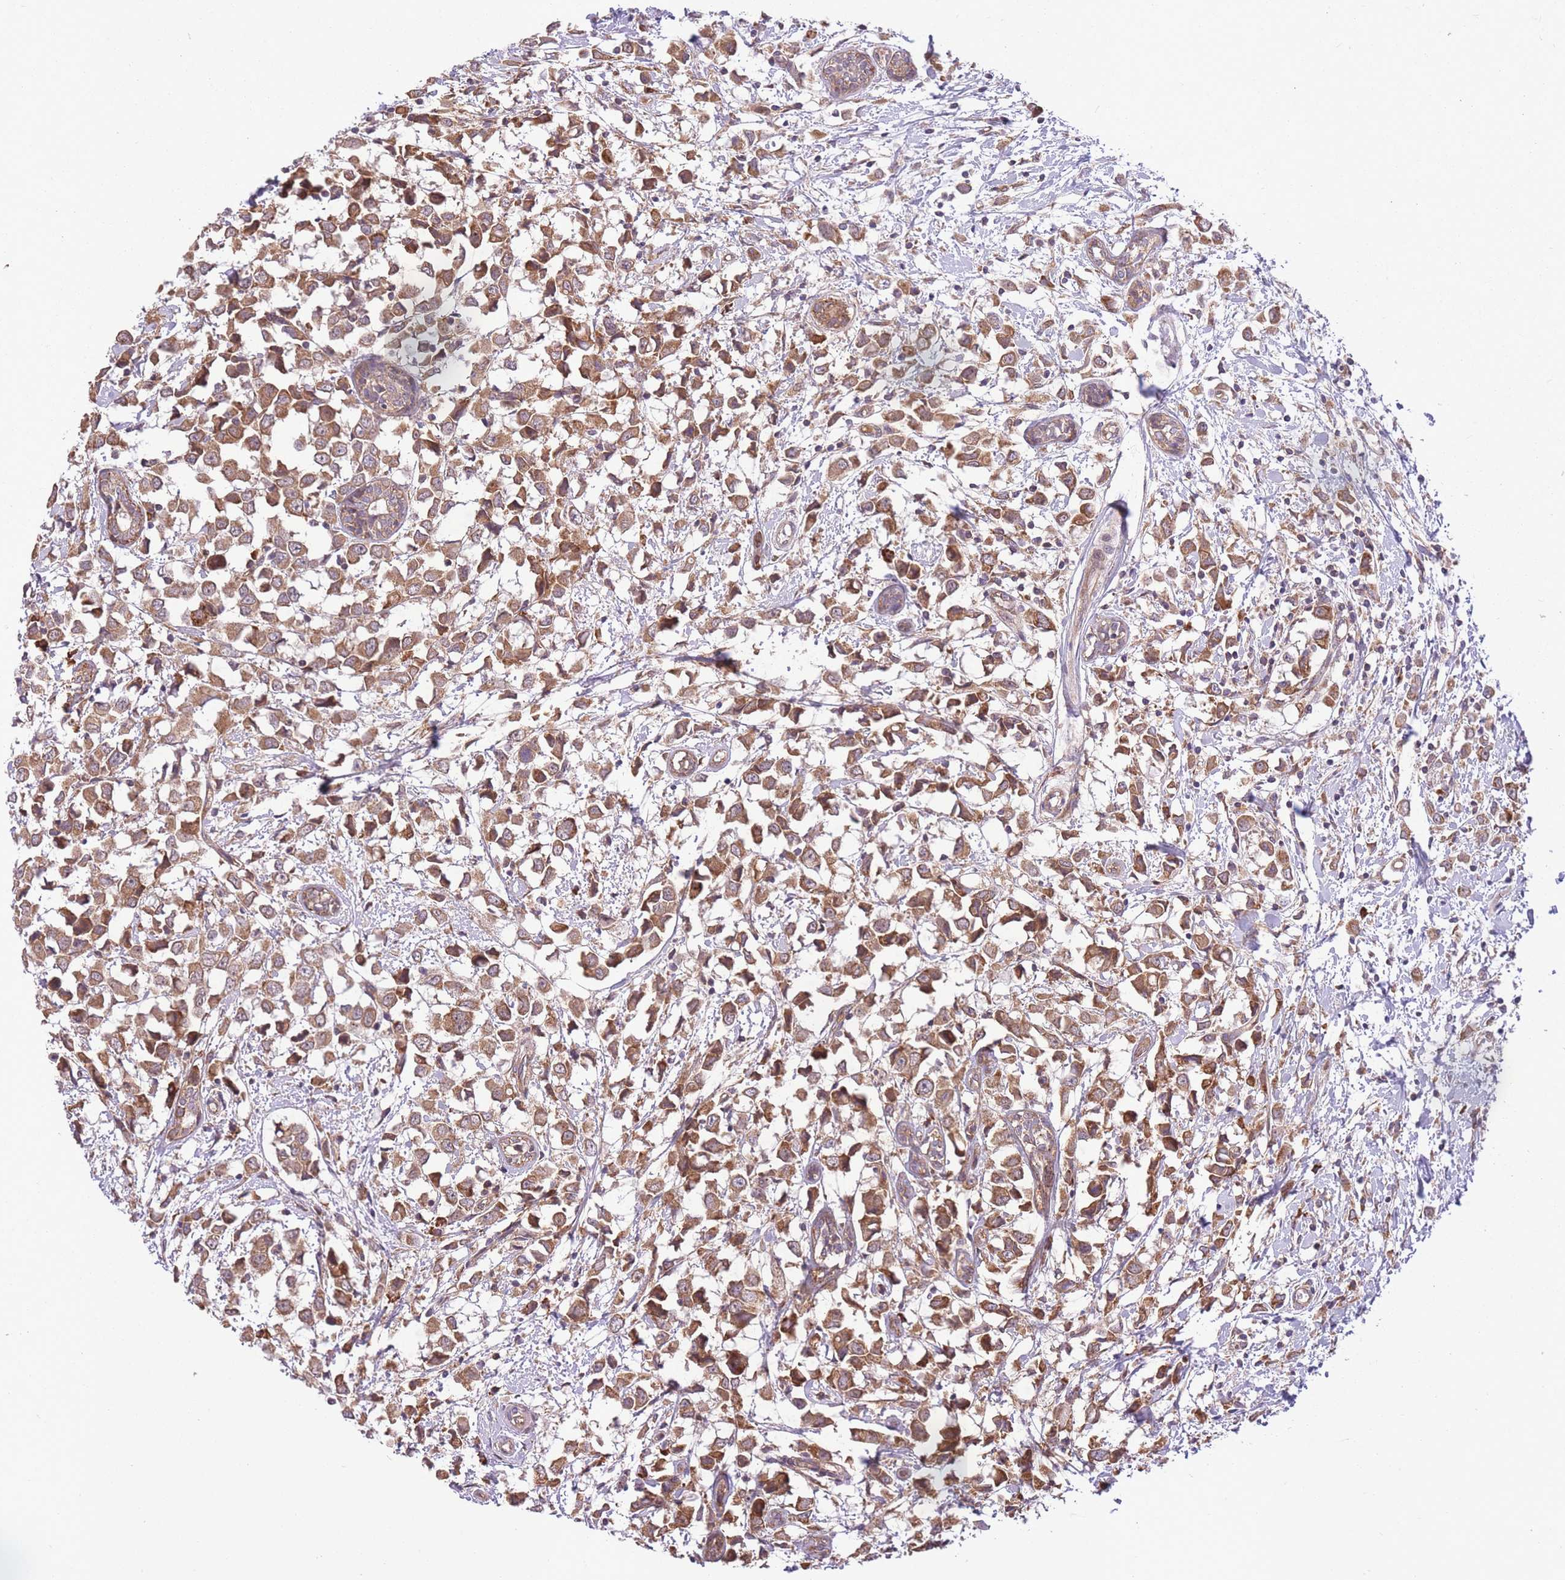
{"staining": {"intensity": "moderate", "quantity": ">75%", "location": "cytoplasmic/membranous"}, "tissue": "breast cancer", "cell_type": "Tumor cells", "image_type": "cancer", "snomed": [{"axis": "morphology", "description": "Duct carcinoma"}, {"axis": "topography", "description": "Breast"}], "caption": "High-power microscopy captured an immunohistochemistry histopathology image of breast intraductal carcinoma, revealing moderate cytoplasmic/membranous positivity in approximately >75% of tumor cells.", "gene": "POLR3F", "patient": {"sex": "female", "age": 61}}